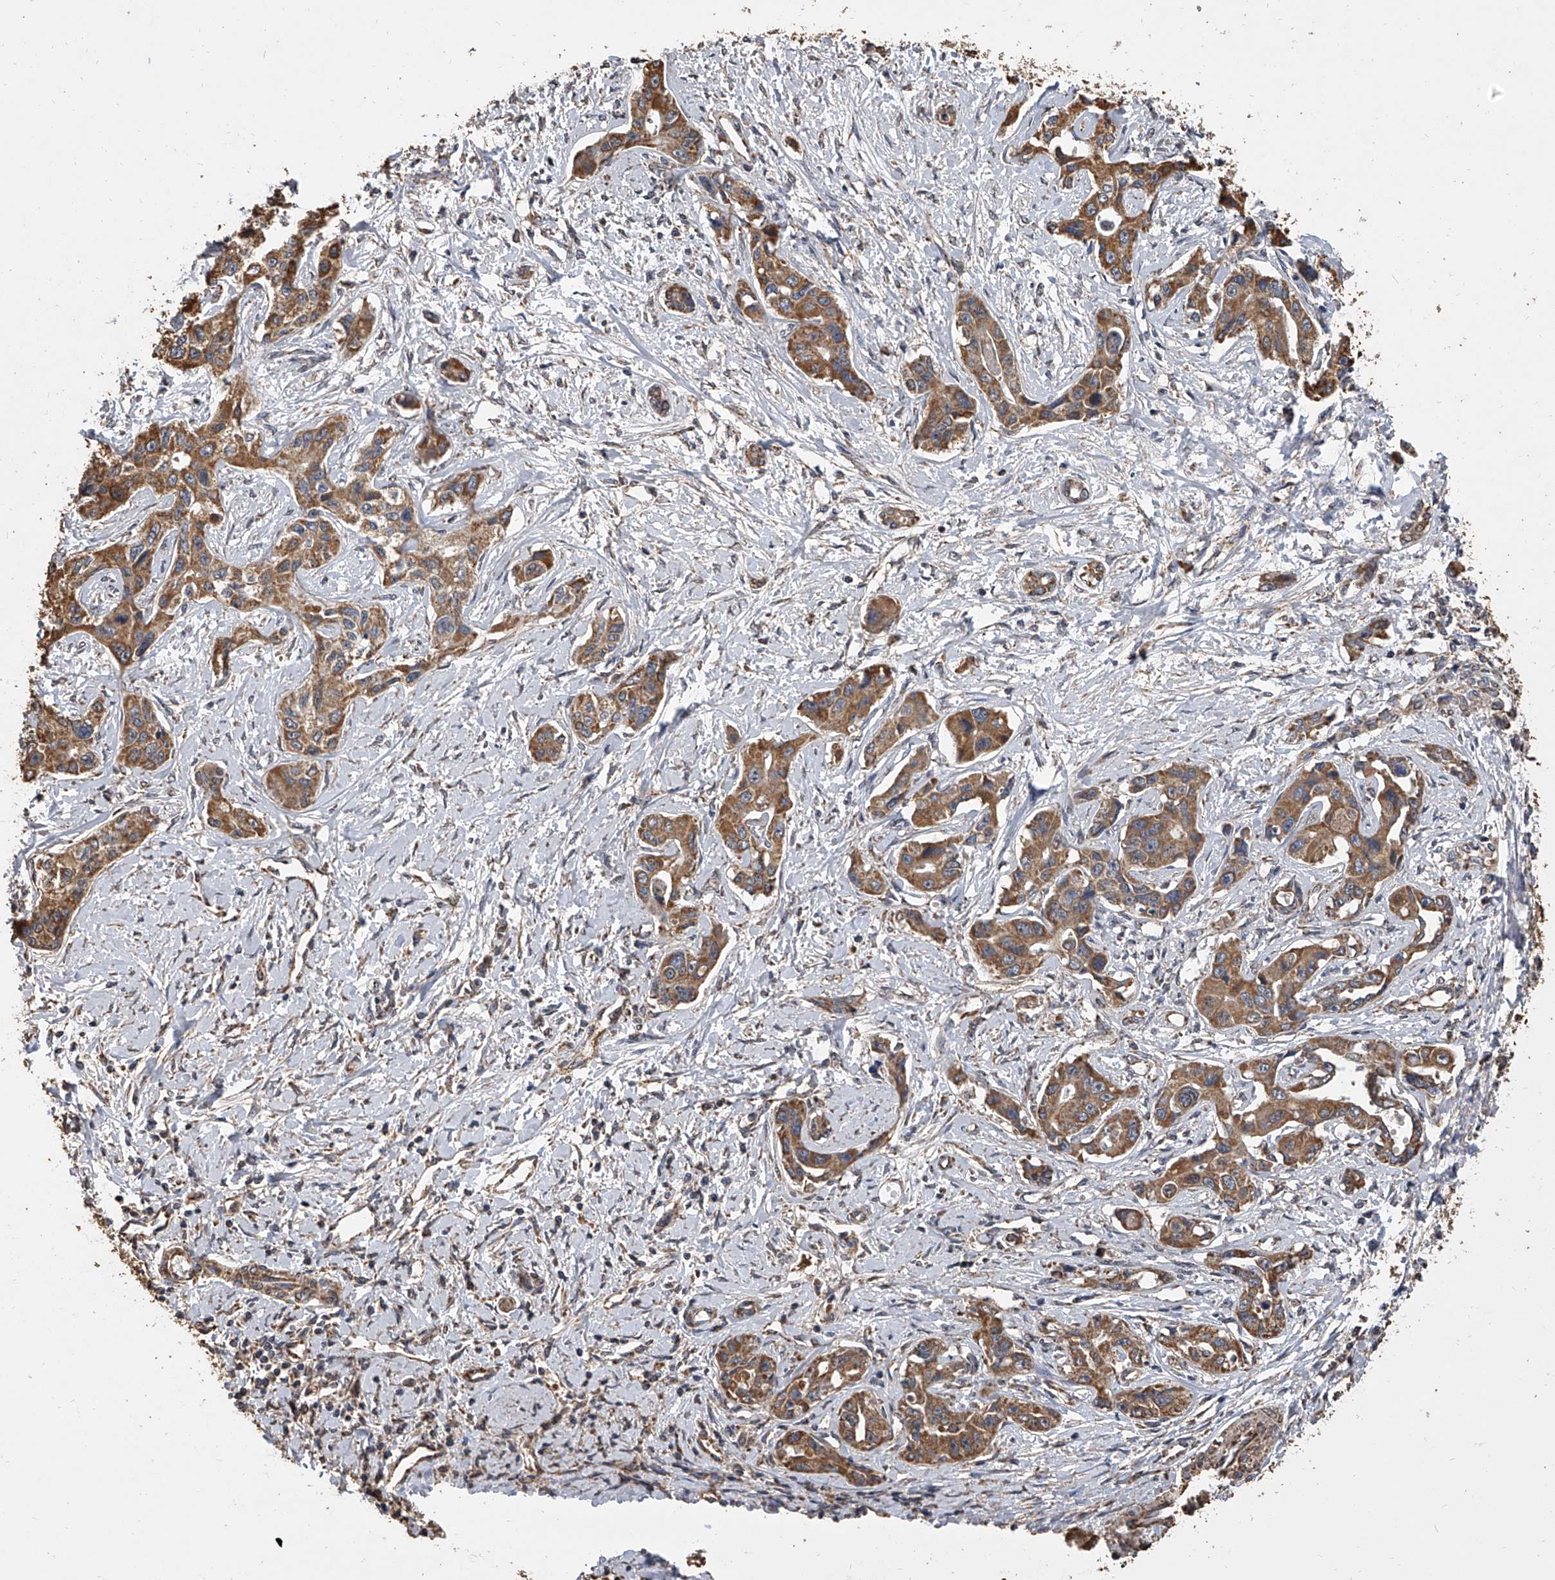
{"staining": {"intensity": "moderate", "quantity": ">75%", "location": "cytoplasmic/membranous"}, "tissue": "liver cancer", "cell_type": "Tumor cells", "image_type": "cancer", "snomed": [{"axis": "morphology", "description": "Cholangiocarcinoma"}, {"axis": "topography", "description": "Liver"}], "caption": "A brown stain shows moderate cytoplasmic/membranous expression of a protein in human liver cancer (cholangiocarcinoma) tumor cells.", "gene": "MRPL28", "patient": {"sex": "male", "age": 59}}